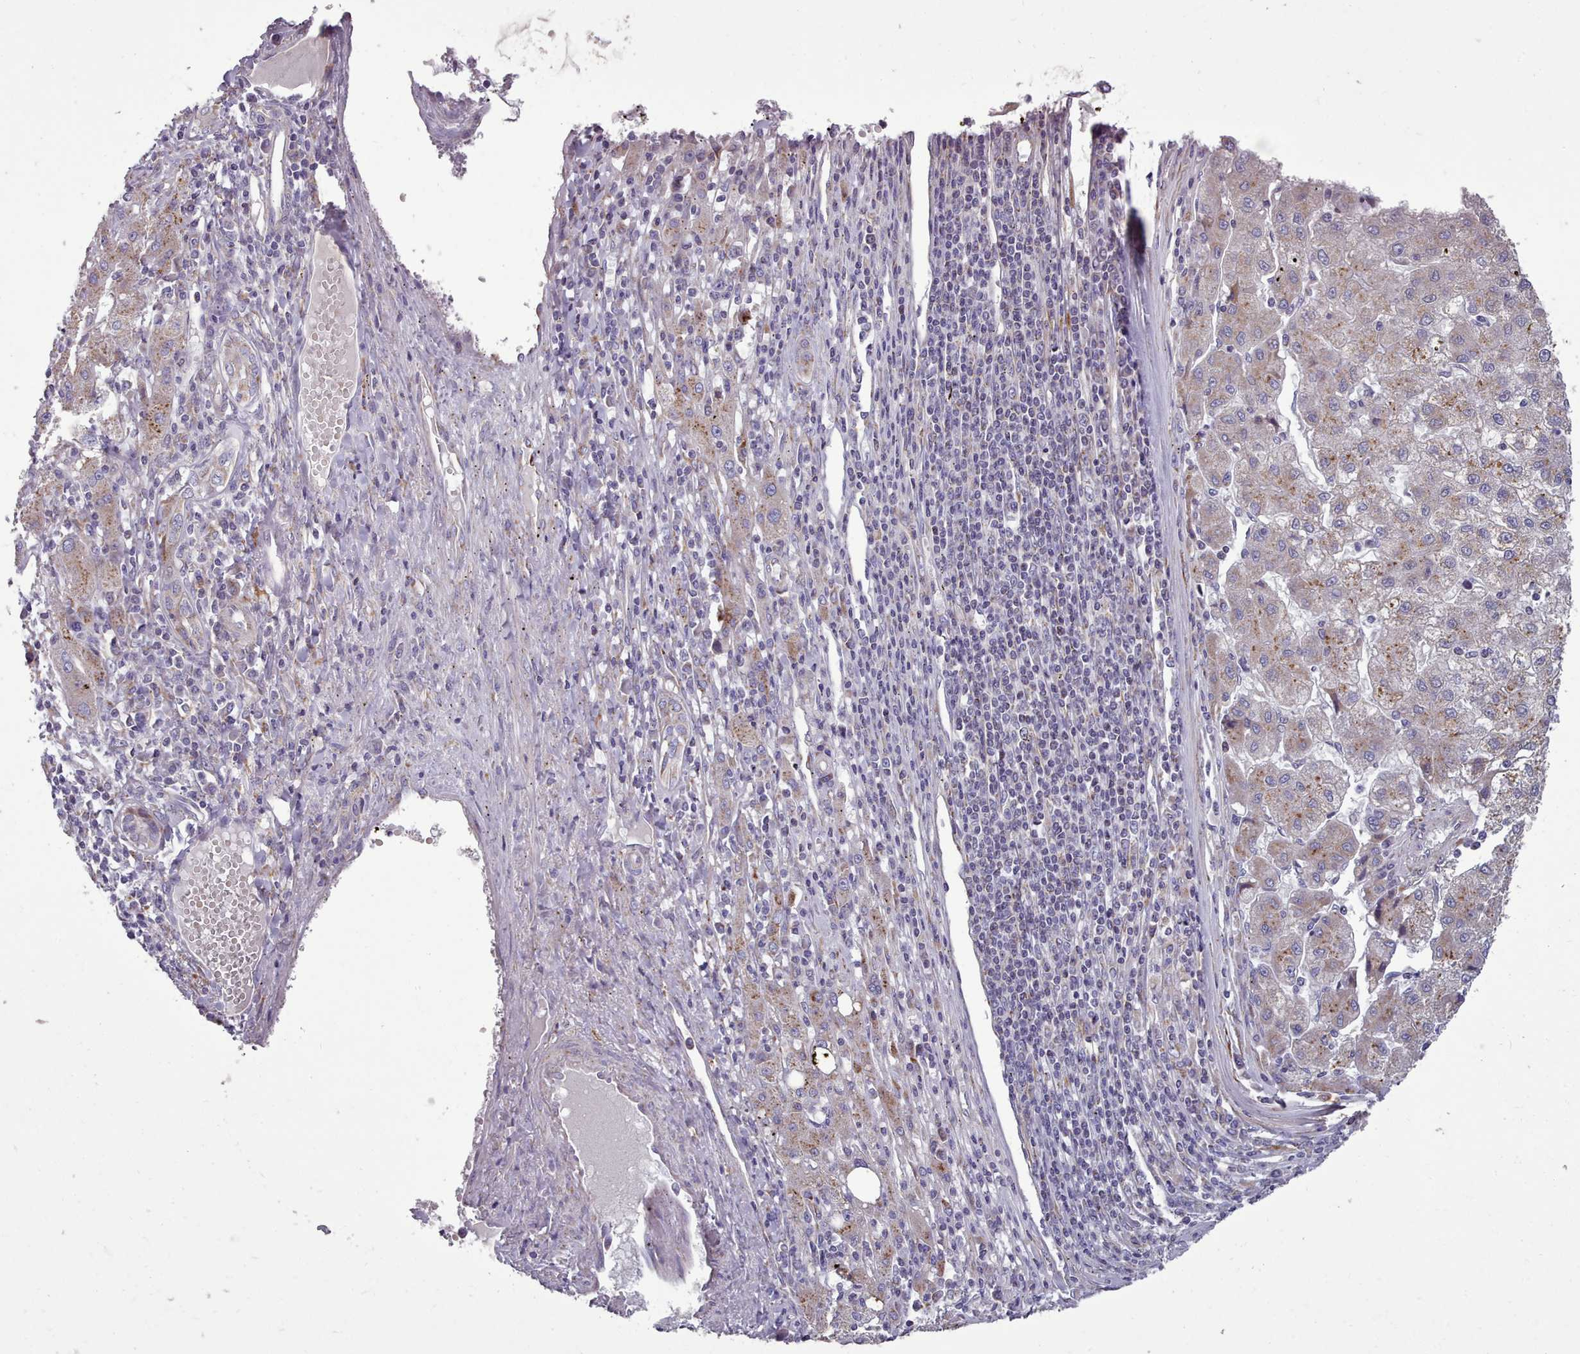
{"staining": {"intensity": "weak", "quantity": "<25%", "location": "cytoplasmic/membranous"}, "tissue": "liver cancer", "cell_type": "Tumor cells", "image_type": "cancer", "snomed": [{"axis": "morphology", "description": "Carcinoma, Hepatocellular, NOS"}, {"axis": "topography", "description": "Liver"}], "caption": "This is a micrograph of immunohistochemistry staining of liver hepatocellular carcinoma, which shows no positivity in tumor cells.", "gene": "FKBP10", "patient": {"sex": "male", "age": 72}}